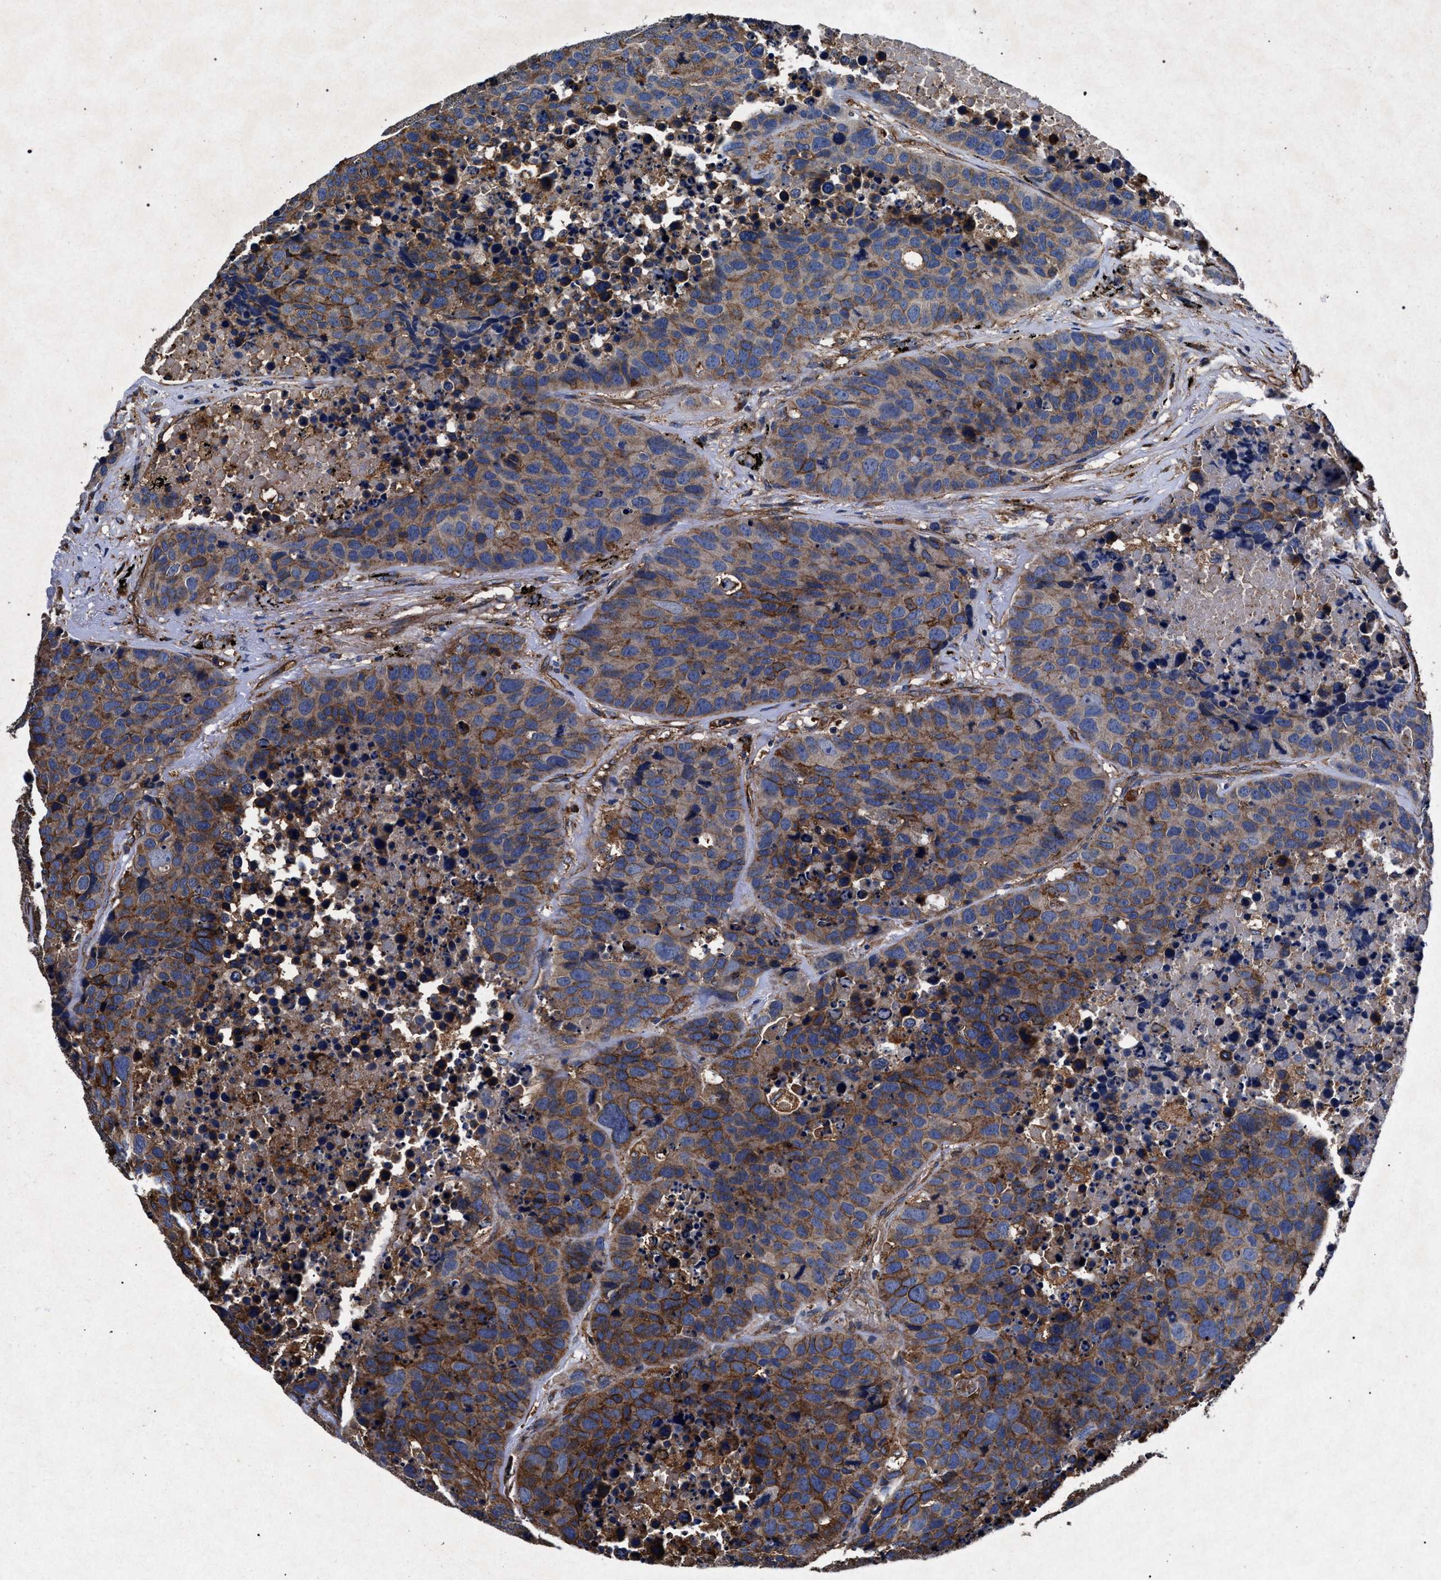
{"staining": {"intensity": "moderate", "quantity": ">75%", "location": "cytoplasmic/membranous"}, "tissue": "carcinoid", "cell_type": "Tumor cells", "image_type": "cancer", "snomed": [{"axis": "morphology", "description": "Carcinoid, malignant, NOS"}, {"axis": "topography", "description": "Lung"}], "caption": "Immunohistochemistry of human carcinoid demonstrates medium levels of moderate cytoplasmic/membranous staining in about >75% of tumor cells. The protein of interest is shown in brown color, while the nuclei are stained blue.", "gene": "MARCKS", "patient": {"sex": "male", "age": 60}}